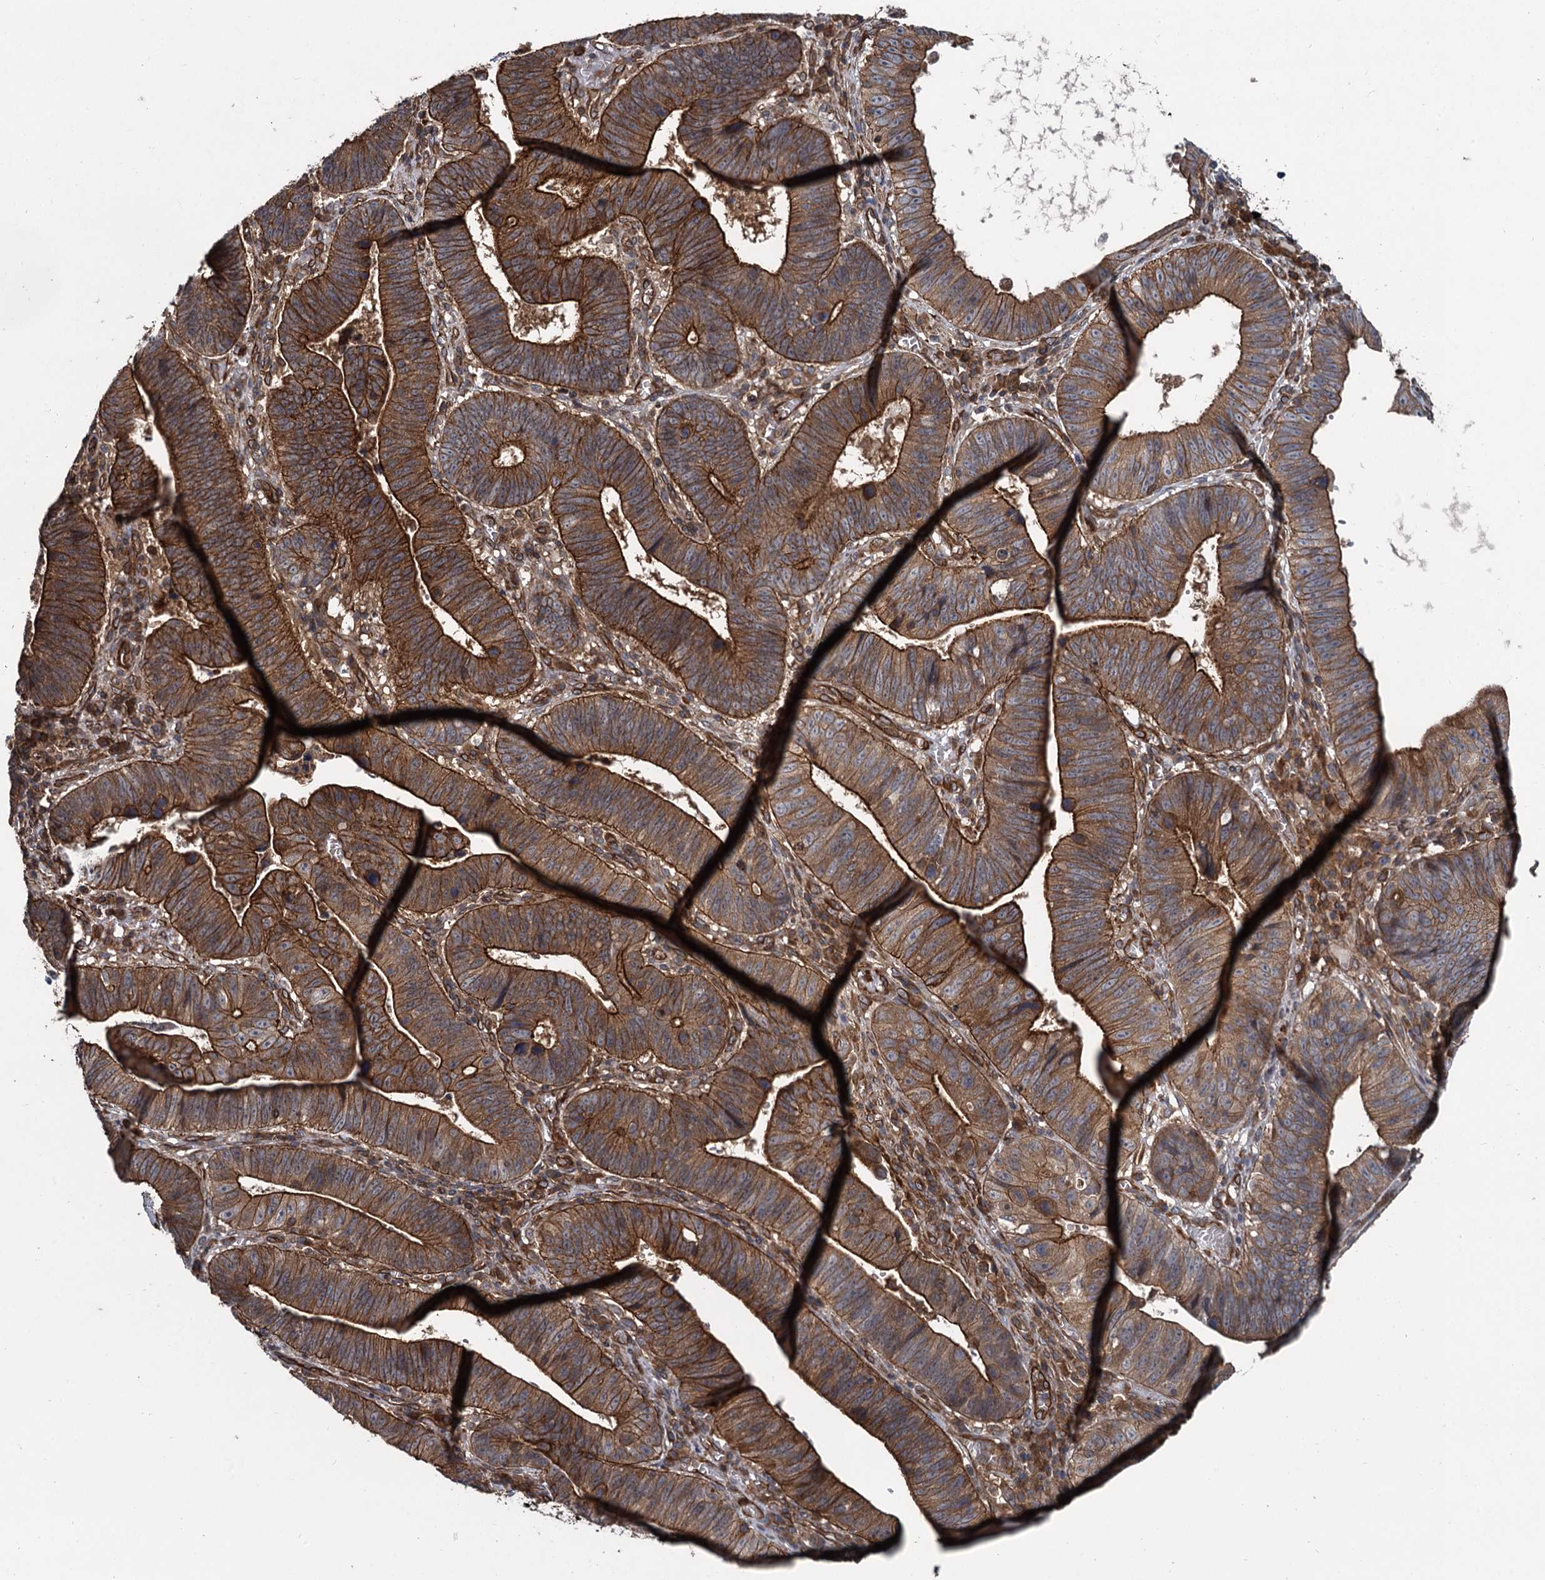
{"staining": {"intensity": "strong", "quantity": ">75%", "location": "cytoplasmic/membranous"}, "tissue": "stomach cancer", "cell_type": "Tumor cells", "image_type": "cancer", "snomed": [{"axis": "morphology", "description": "Adenocarcinoma, NOS"}, {"axis": "topography", "description": "Stomach"}], "caption": "Immunohistochemistry (IHC) histopathology image of neoplastic tissue: human stomach adenocarcinoma stained using immunohistochemistry demonstrates high levels of strong protein expression localized specifically in the cytoplasmic/membranous of tumor cells, appearing as a cytoplasmic/membranous brown color.", "gene": "SVIP", "patient": {"sex": "male", "age": 59}}